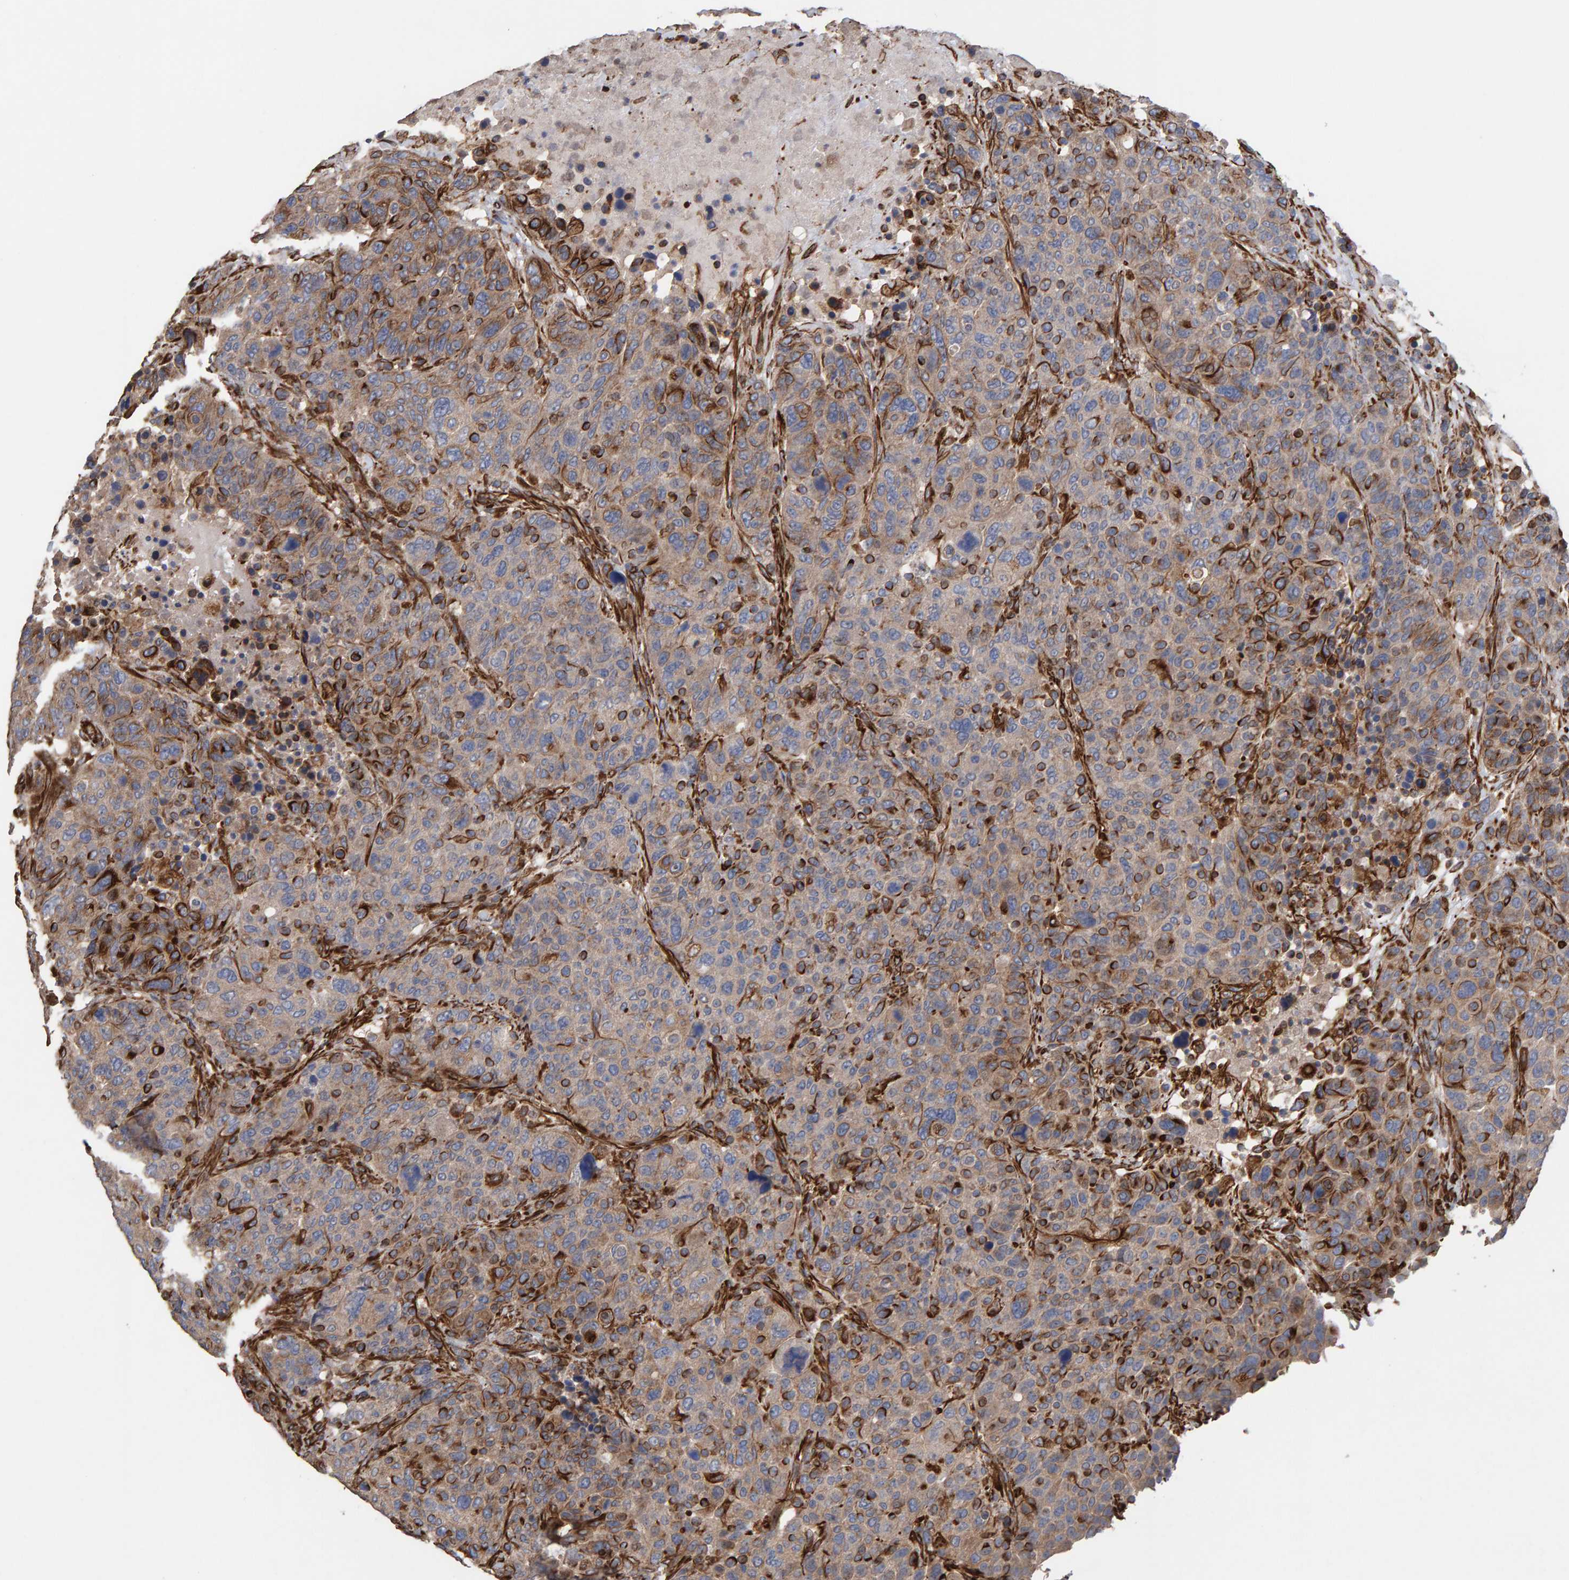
{"staining": {"intensity": "weak", "quantity": ">75%", "location": "cytoplasmic/membranous"}, "tissue": "breast cancer", "cell_type": "Tumor cells", "image_type": "cancer", "snomed": [{"axis": "morphology", "description": "Duct carcinoma"}, {"axis": "topography", "description": "Breast"}], "caption": "Breast cancer stained for a protein (brown) displays weak cytoplasmic/membranous positive positivity in about >75% of tumor cells.", "gene": "ZNF347", "patient": {"sex": "female", "age": 37}}